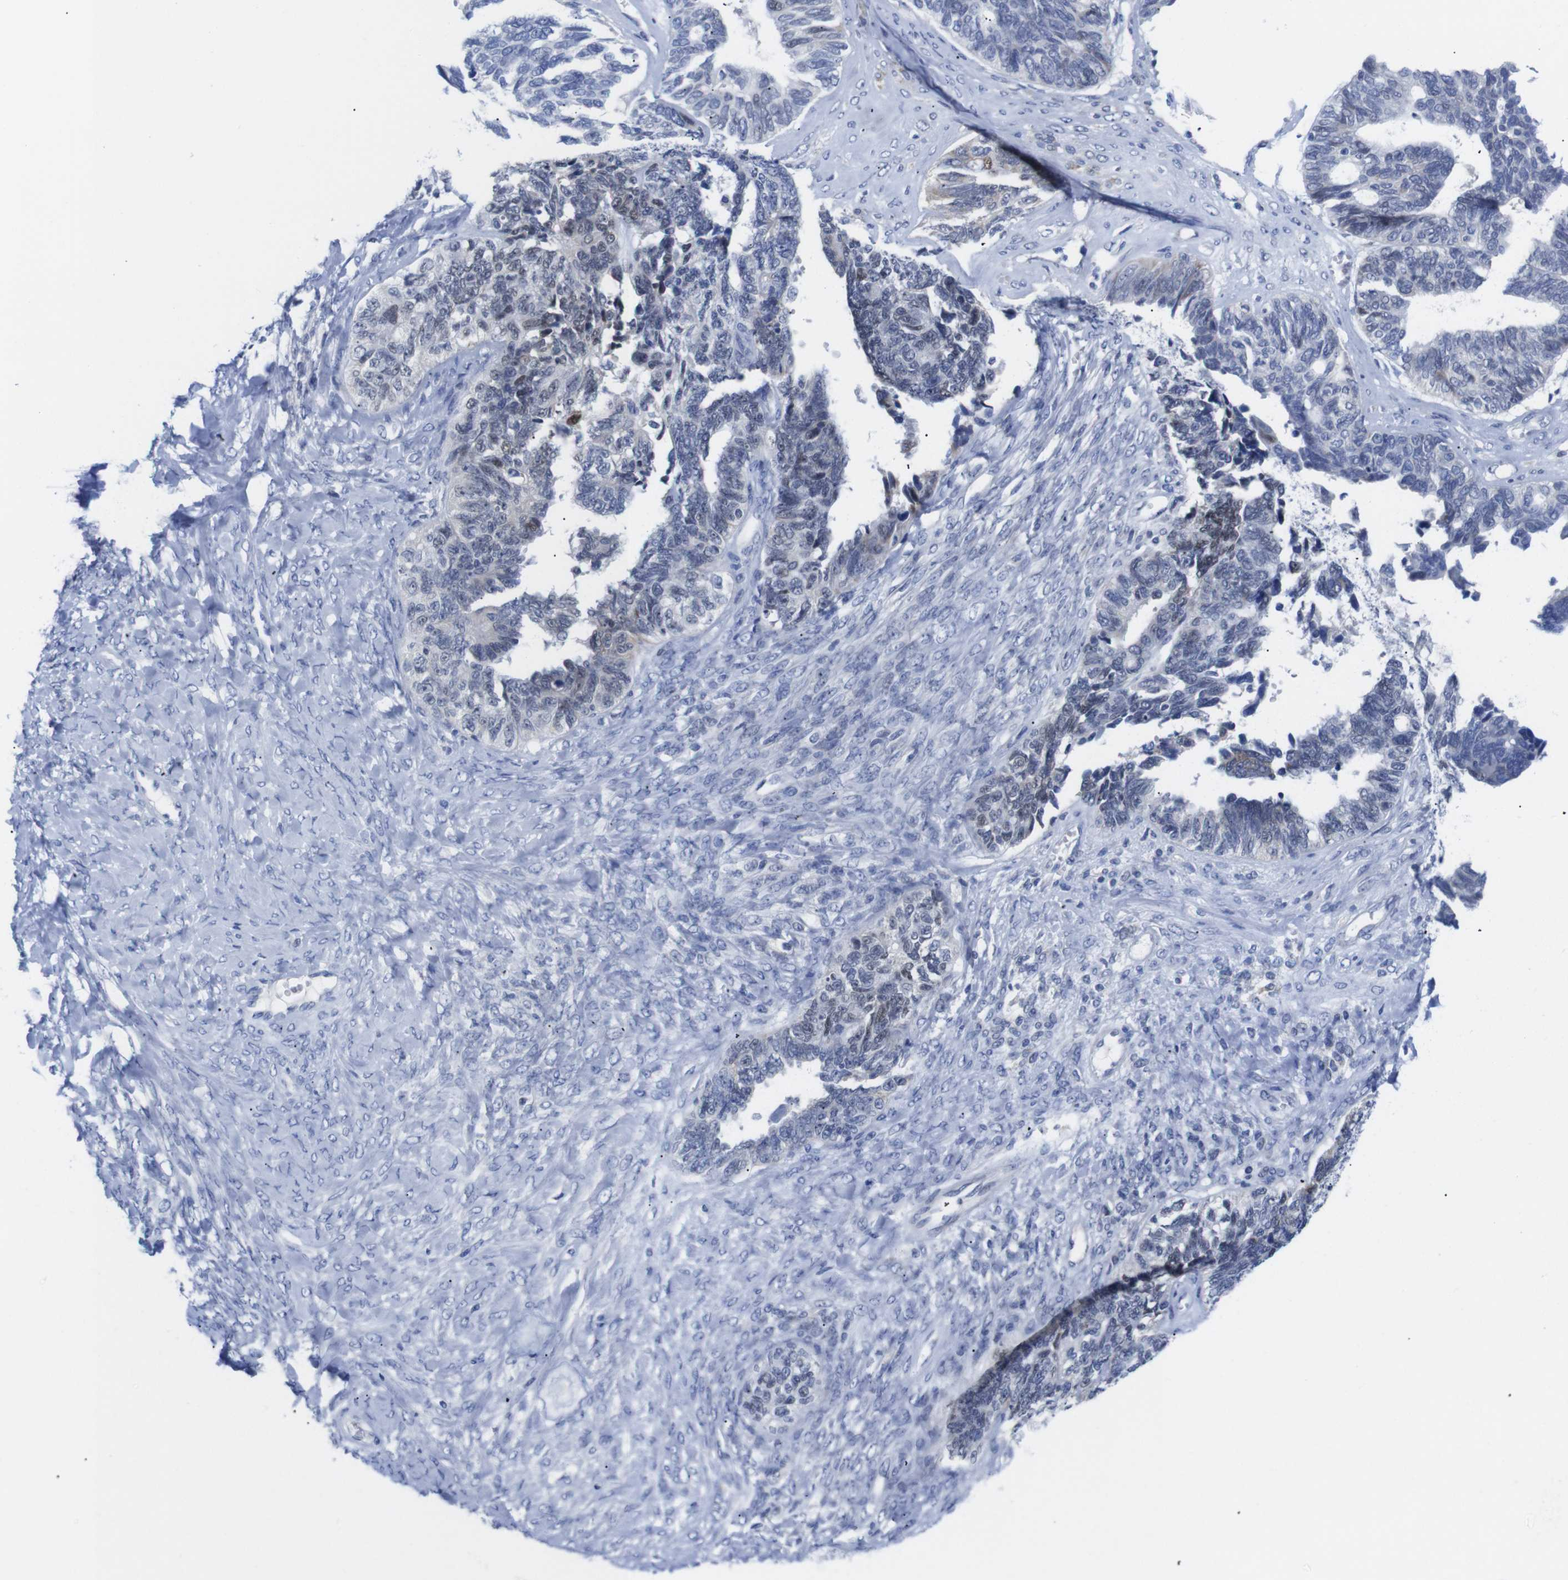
{"staining": {"intensity": "moderate", "quantity": "<25%", "location": "cytoplasmic/membranous,nuclear"}, "tissue": "ovarian cancer", "cell_type": "Tumor cells", "image_type": "cancer", "snomed": [{"axis": "morphology", "description": "Cystadenocarcinoma, serous, NOS"}, {"axis": "topography", "description": "Ovary"}], "caption": "Protein analysis of ovarian cancer tissue shows moderate cytoplasmic/membranous and nuclear expression in approximately <25% of tumor cells. Using DAB (brown) and hematoxylin (blue) stains, captured at high magnification using brightfield microscopy.", "gene": "LRRC55", "patient": {"sex": "female", "age": 79}}